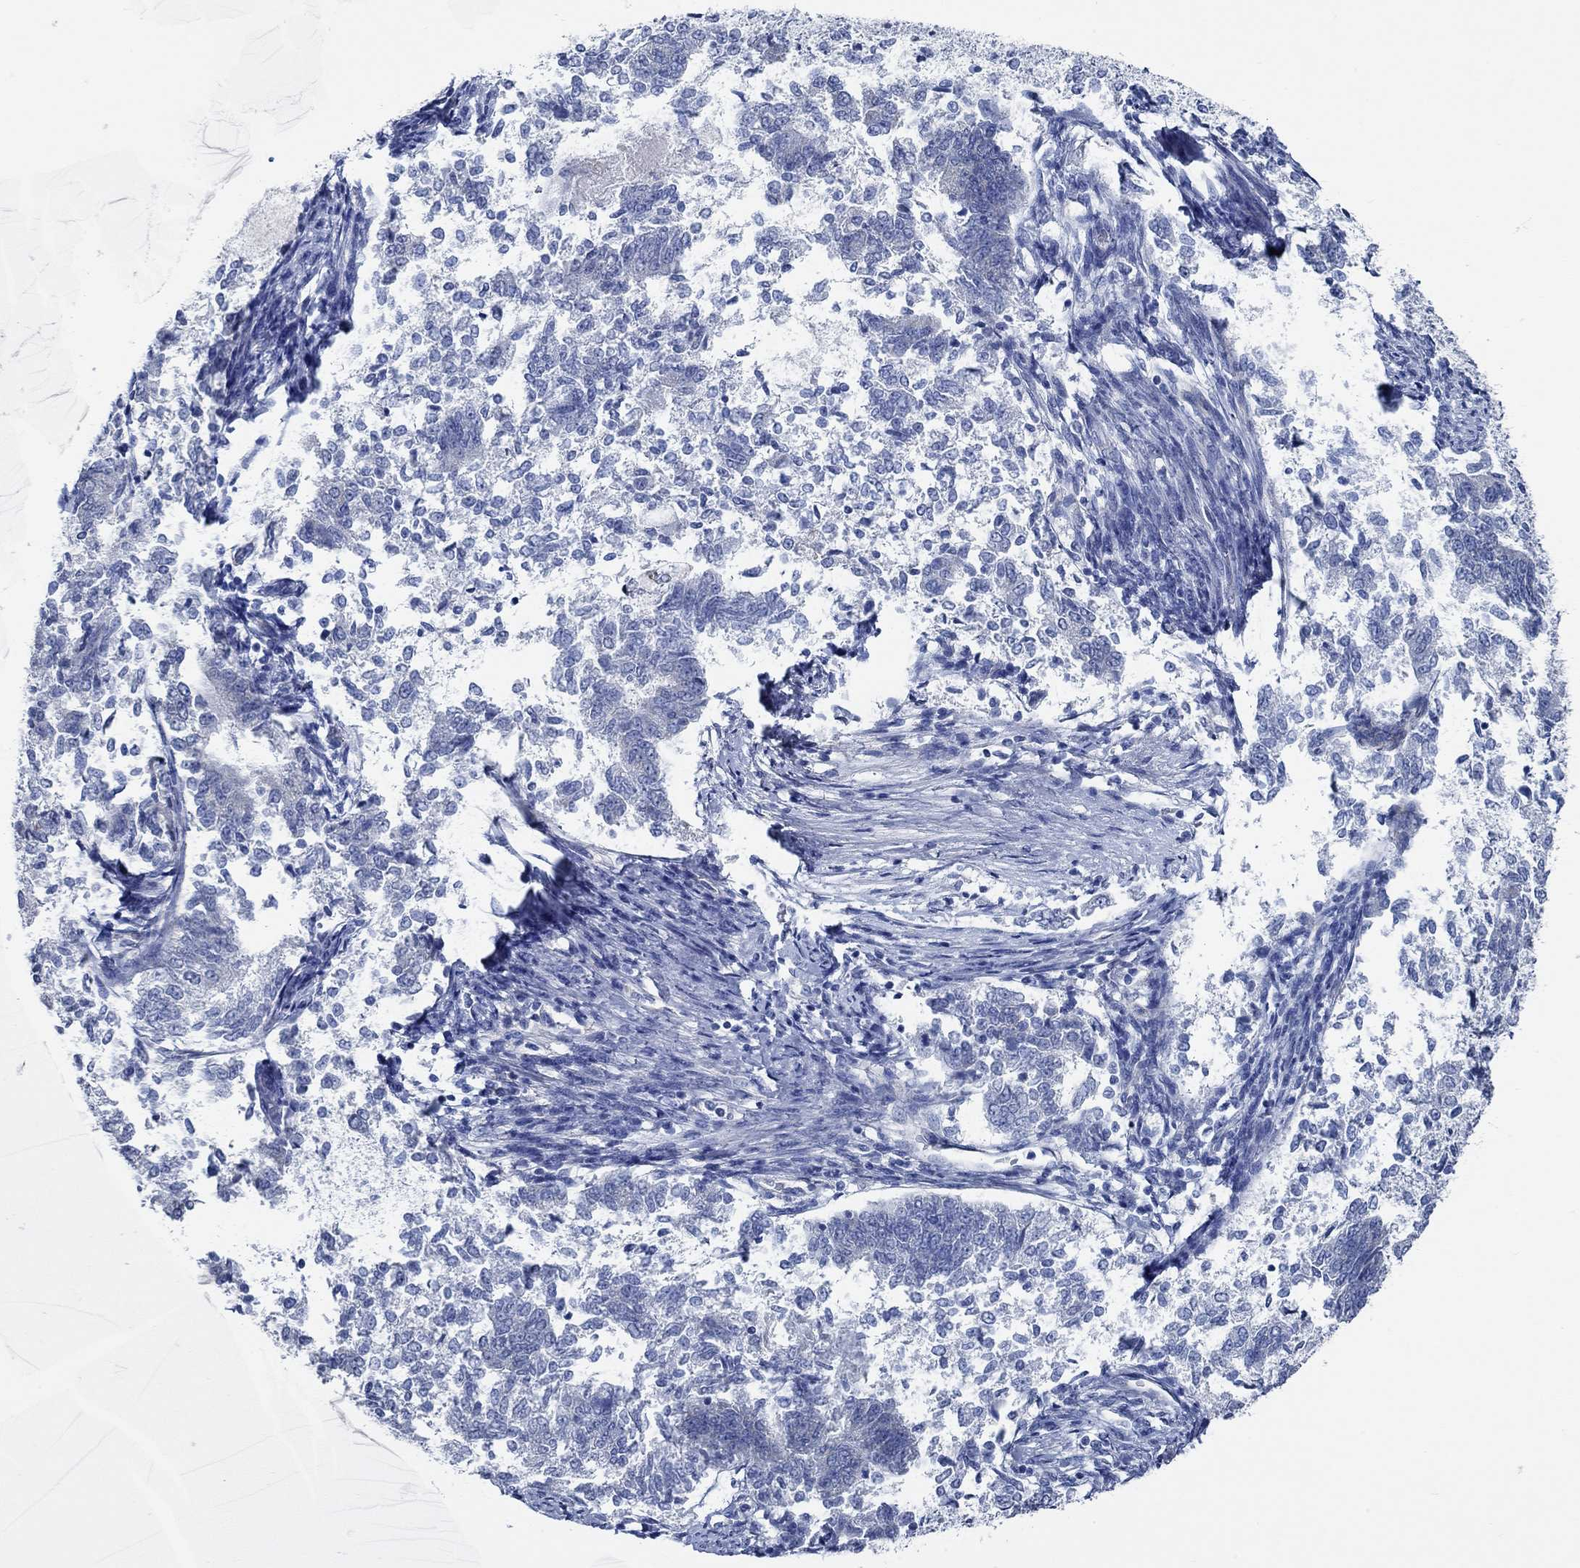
{"staining": {"intensity": "negative", "quantity": "none", "location": "none"}, "tissue": "endometrial cancer", "cell_type": "Tumor cells", "image_type": "cancer", "snomed": [{"axis": "morphology", "description": "Adenocarcinoma, NOS"}, {"axis": "topography", "description": "Endometrium"}], "caption": "Endometrial adenocarcinoma was stained to show a protein in brown. There is no significant expression in tumor cells. (DAB (3,3'-diaminobenzidine) immunohistochemistry with hematoxylin counter stain).", "gene": "HECW2", "patient": {"sex": "female", "age": 65}}